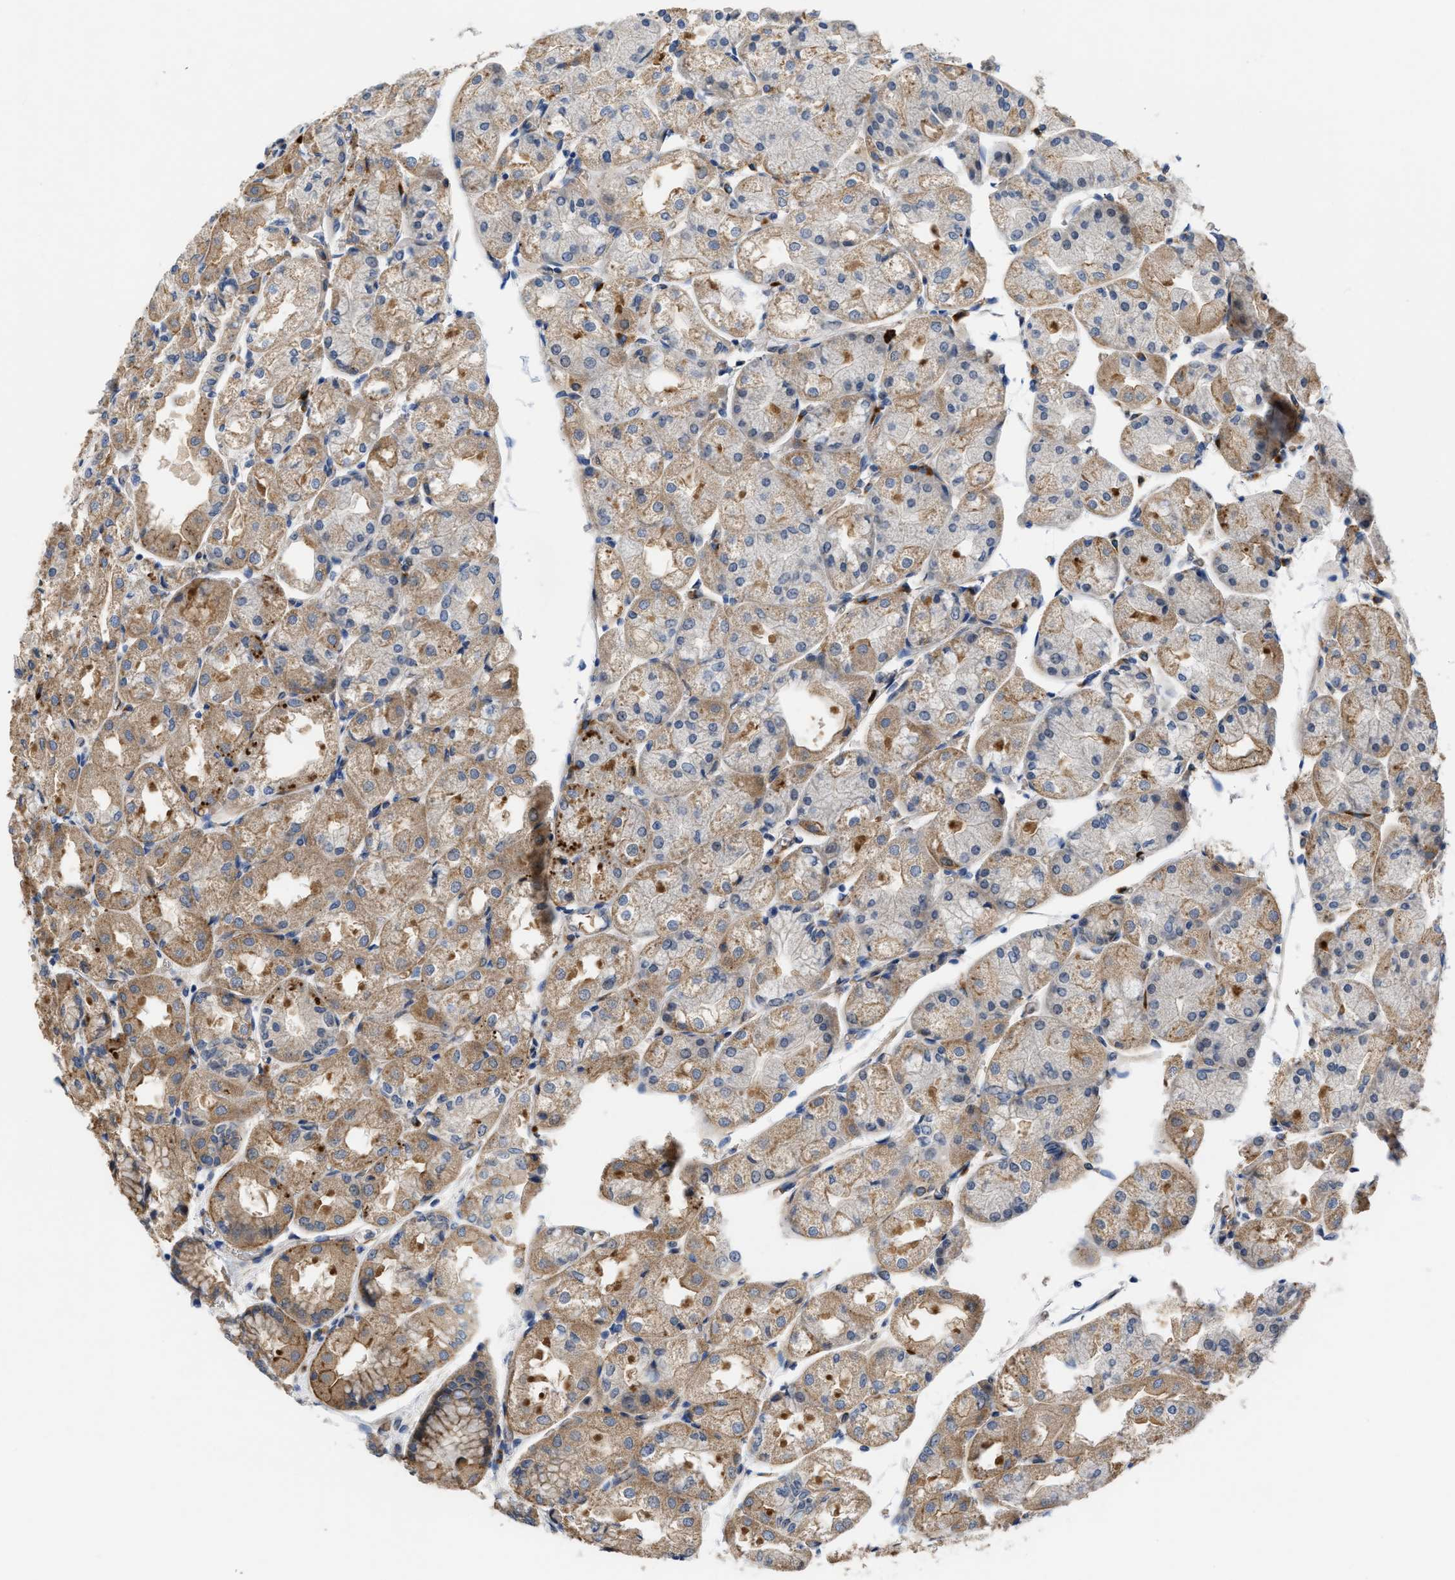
{"staining": {"intensity": "moderate", "quantity": "25%-75%", "location": "cytoplasmic/membranous"}, "tissue": "stomach", "cell_type": "Glandular cells", "image_type": "normal", "snomed": [{"axis": "morphology", "description": "Normal tissue, NOS"}, {"axis": "topography", "description": "Stomach, upper"}], "caption": "DAB (3,3'-diaminobenzidine) immunohistochemical staining of unremarkable human stomach shows moderate cytoplasmic/membranous protein expression in approximately 25%-75% of glandular cells. The protein of interest is shown in brown color, while the nuclei are stained blue.", "gene": "SLC4A11", "patient": {"sex": "male", "age": 72}}